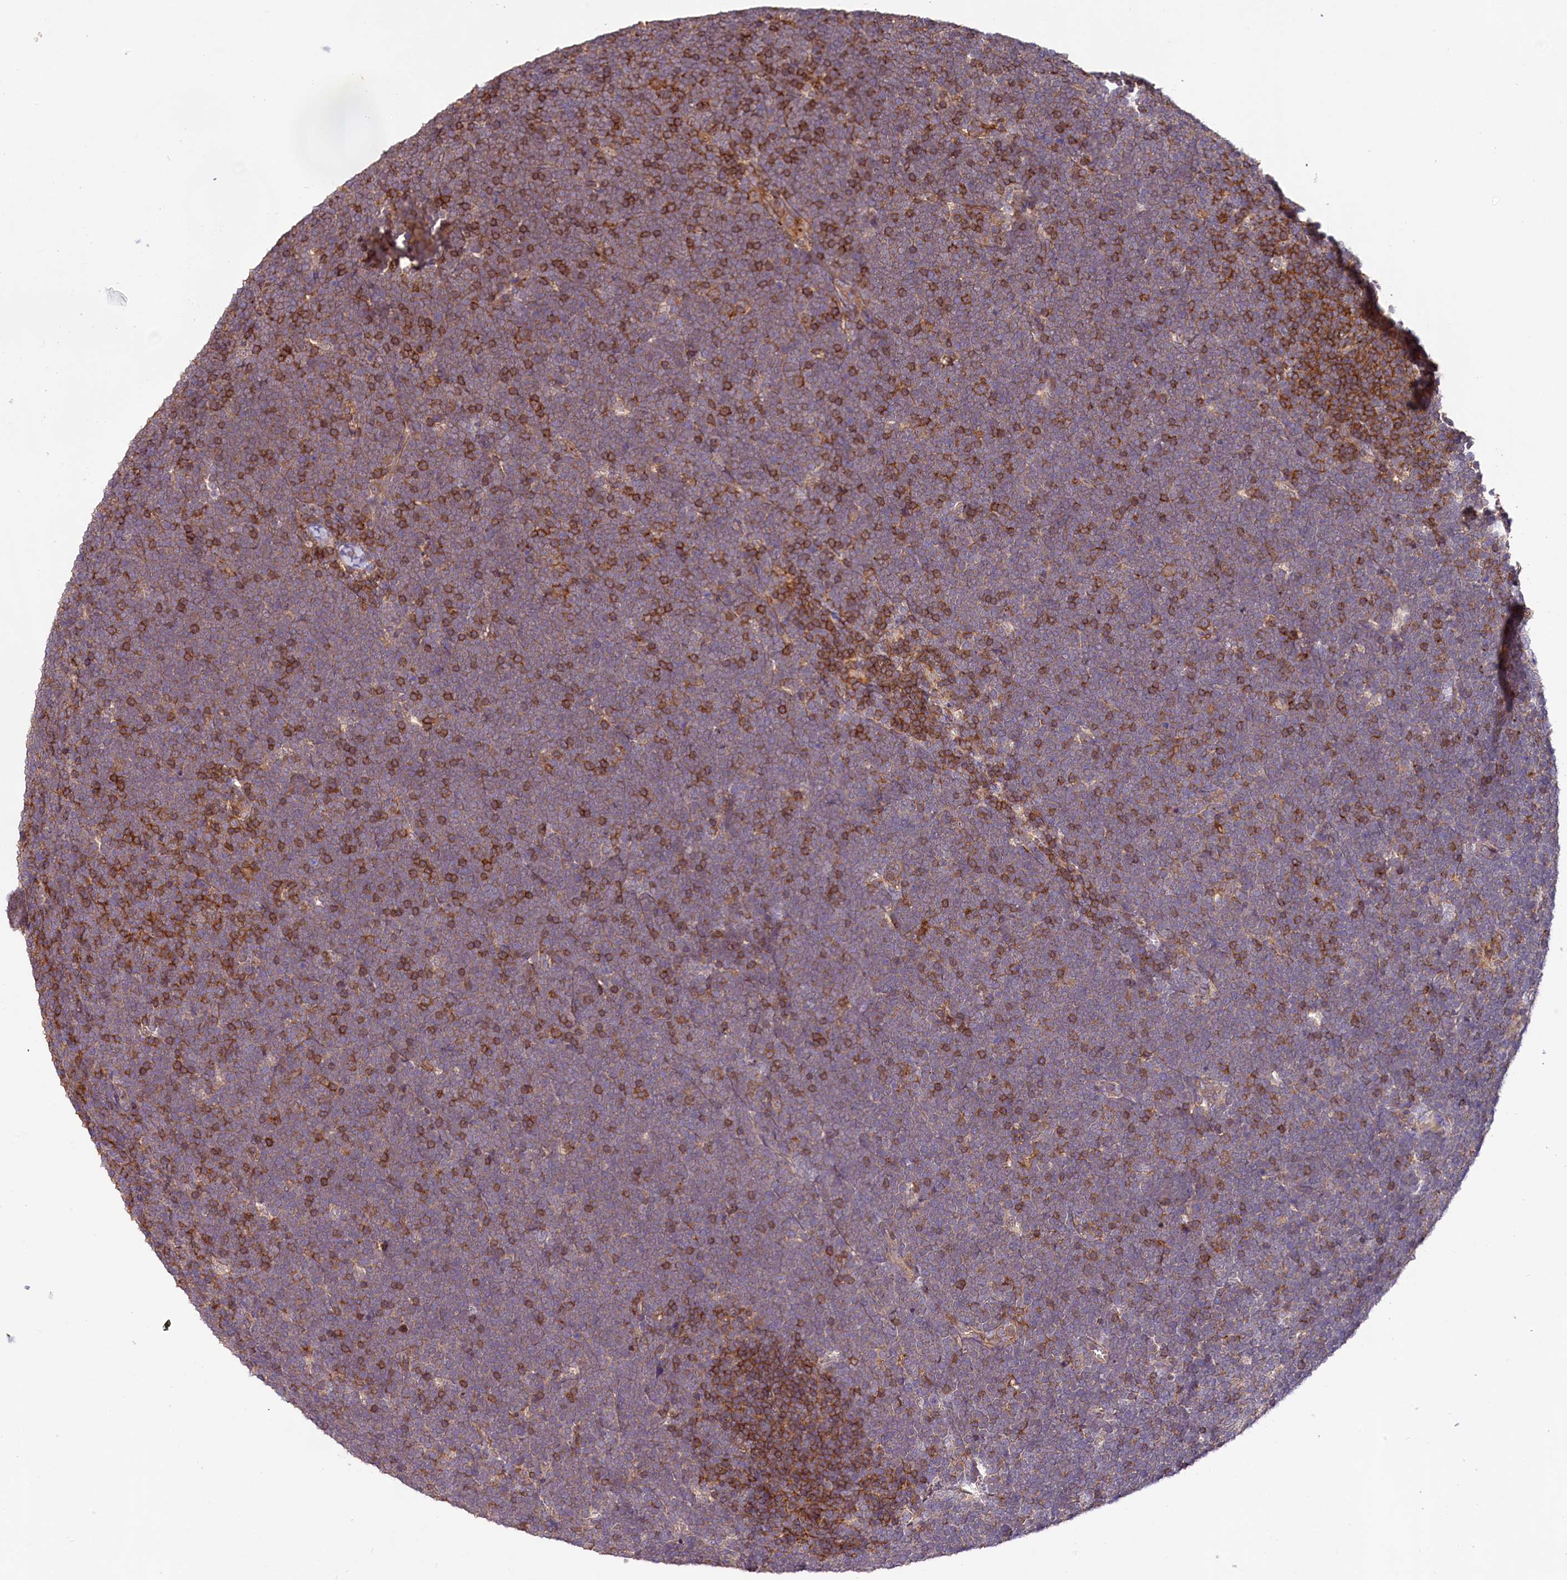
{"staining": {"intensity": "negative", "quantity": "none", "location": "none"}, "tissue": "lymphoma", "cell_type": "Tumor cells", "image_type": "cancer", "snomed": [{"axis": "morphology", "description": "Malignant lymphoma, non-Hodgkin's type, High grade"}, {"axis": "topography", "description": "Lymph node"}], "caption": "DAB (3,3'-diaminobenzidine) immunohistochemical staining of human lymphoma demonstrates no significant staining in tumor cells. (DAB IHC visualized using brightfield microscopy, high magnification).", "gene": "SKIDA1", "patient": {"sex": "male", "age": 13}}